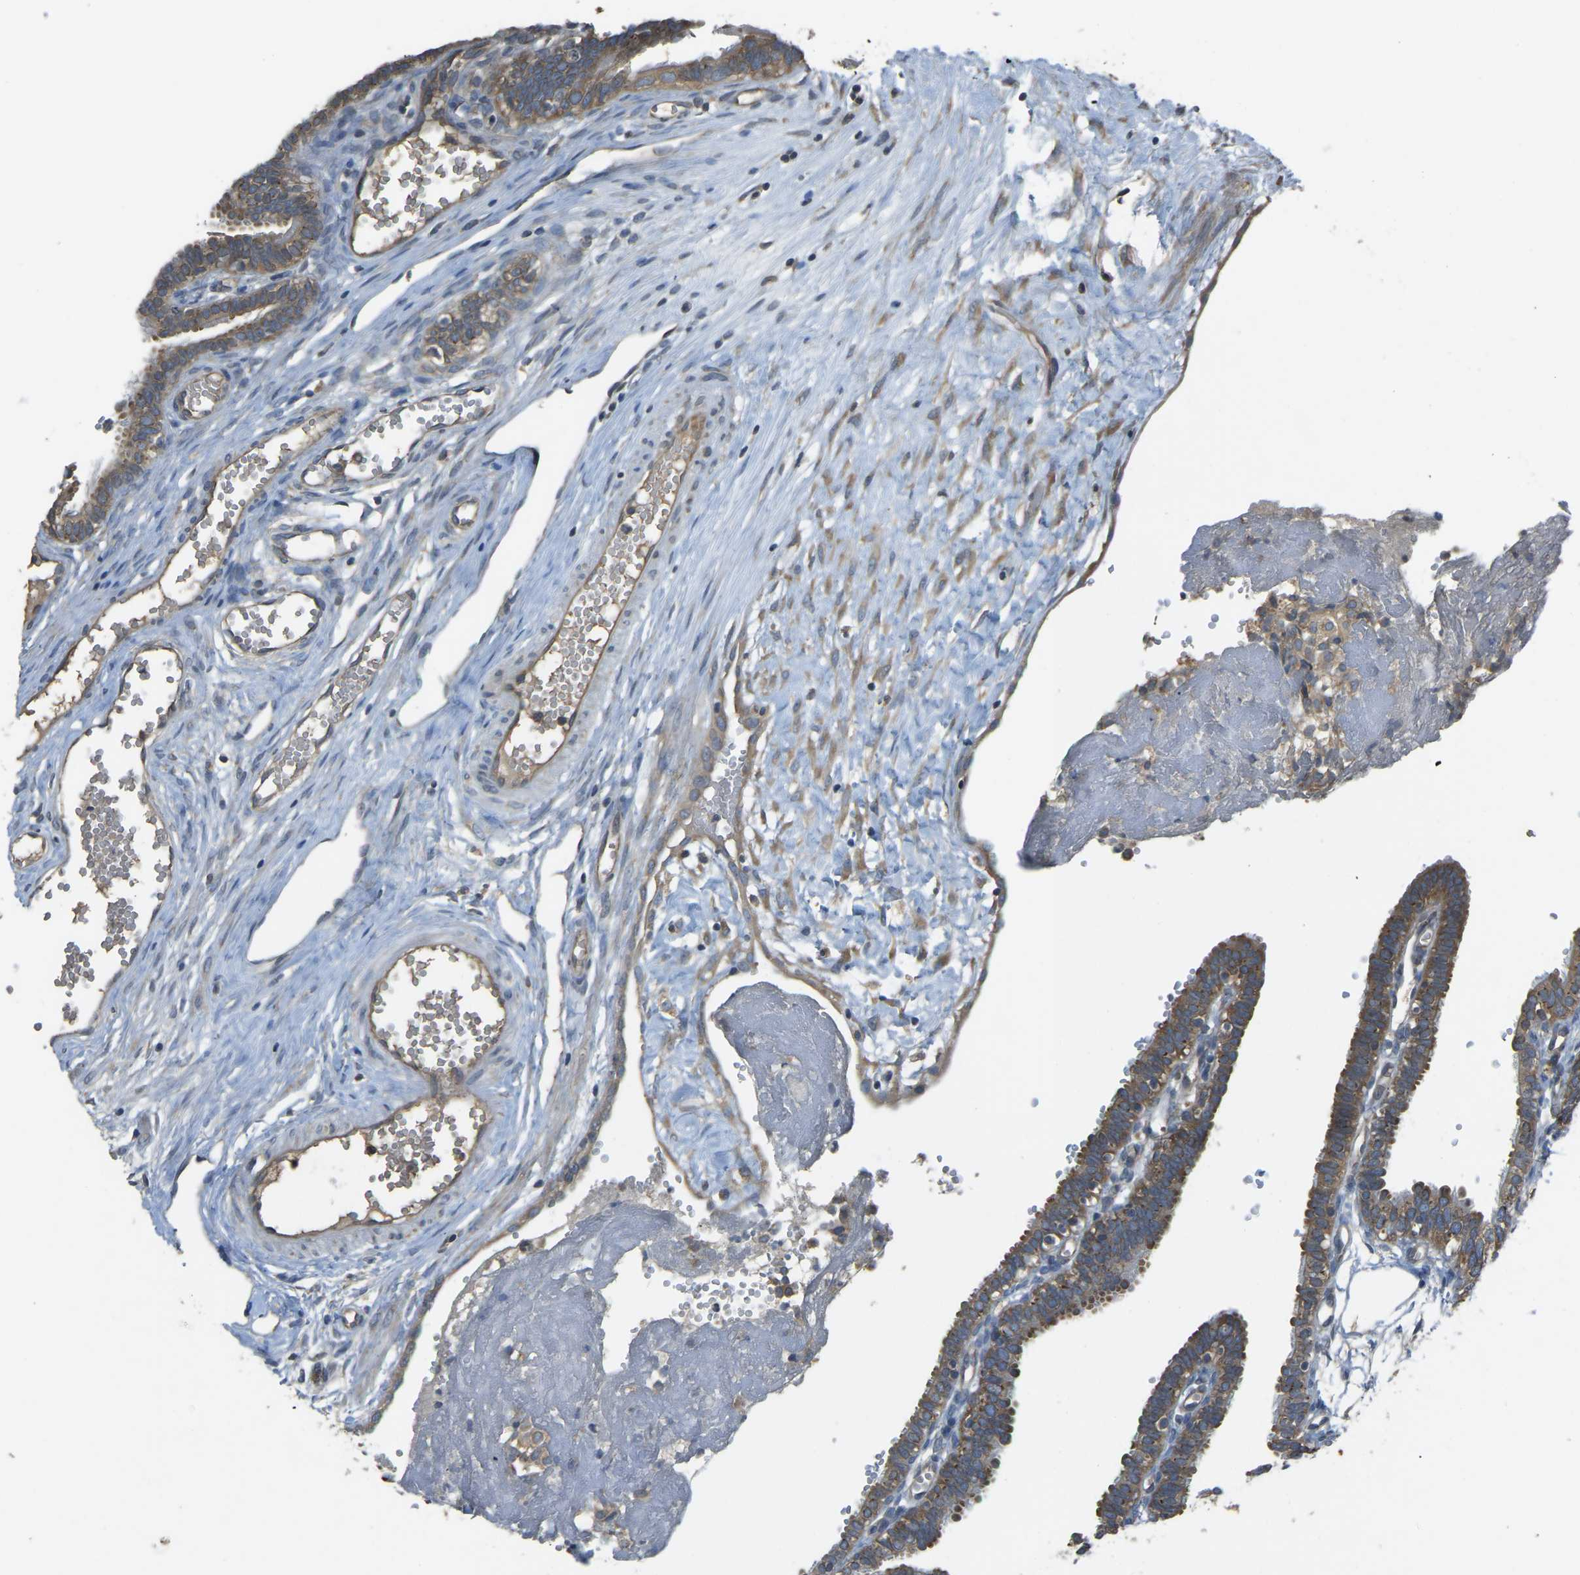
{"staining": {"intensity": "moderate", "quantity": ">75%", "location": "cytoplasmic/membranous"}, "tissue": "fallopian tube", "cell_type": "Glandular cells", "image_type": "normal", "snomed": [{"axis": "morphology", "description": "Normal tissue, NOS"}, {"axis": "topography", "description": "Fallopian tube"}, {"axis": "topography", "description": "Placenta"}], "caption": "IHC image of benign fallopian tube: human fallopian tube stained using IHC exhibits medium levels of moderate protein expression localized specifically in the cytoplasmic/membranous of glandular cells, appearing as a cytoplasmic/membranous brown color.", "gene": "AIMP1", "patient": {"sex": "female", "age": 34}}